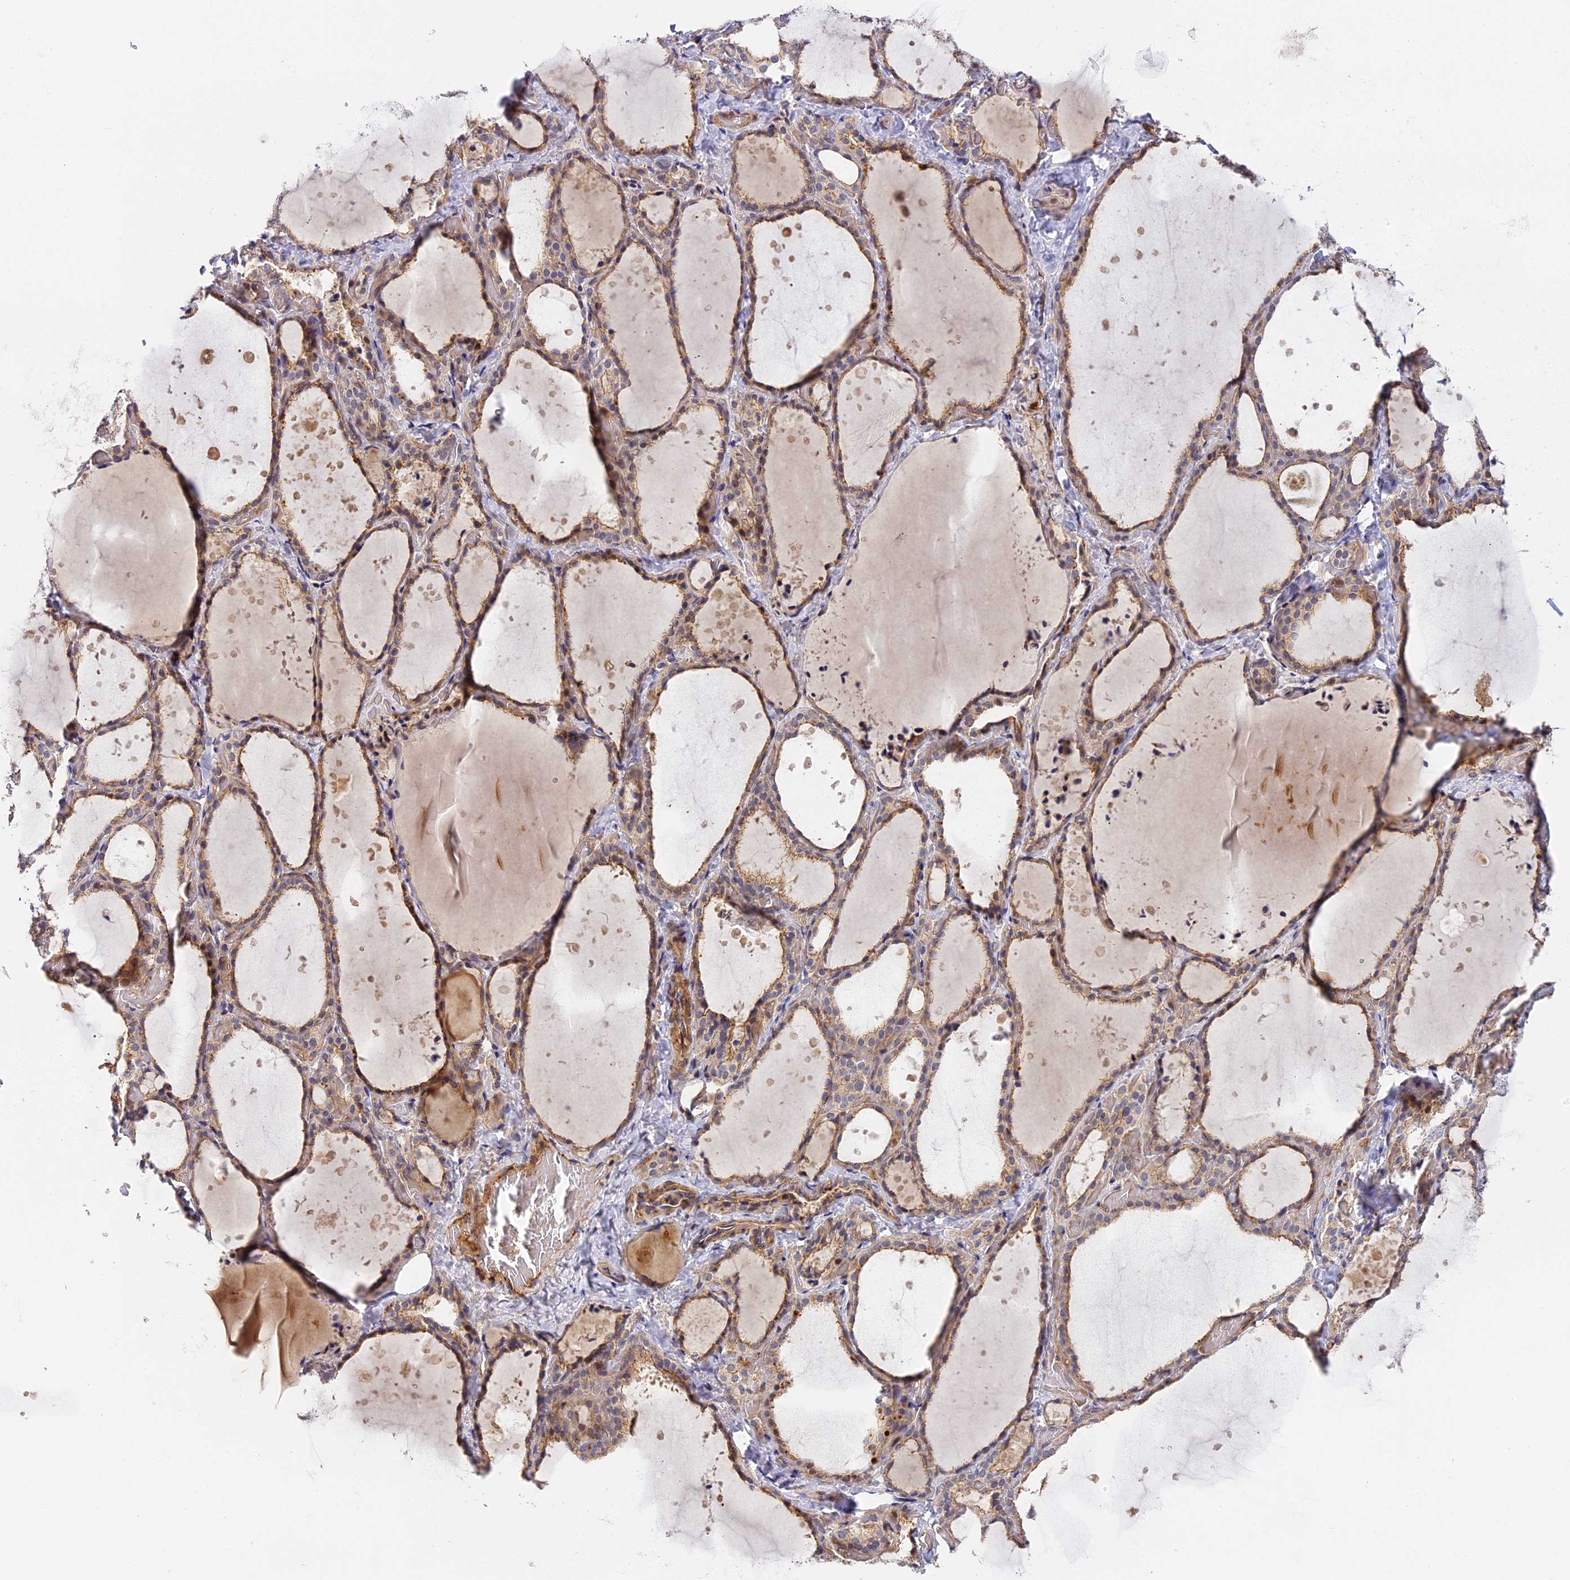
{"staining": {"intensity": "weak", "quantity": "25%-75%", "location": "cytoplasmic/membranous"}, "tissue": "thyroid gland", "cell_type": "Glandular cells", "image_type": "normal", "snomed": [{"axis": "morphology", "description": "Normal tissue, NOS"}, {"axis": "topography", "description": "Thyroid gland"}], "caption": "The image exhibits staining of benign thyroid gland, revealing weak cytoplasmic/membranous protein positivity (brown color) within glandular cells.", "gene": "MISP3", "patient": {"sex": "female", "age": 44}}